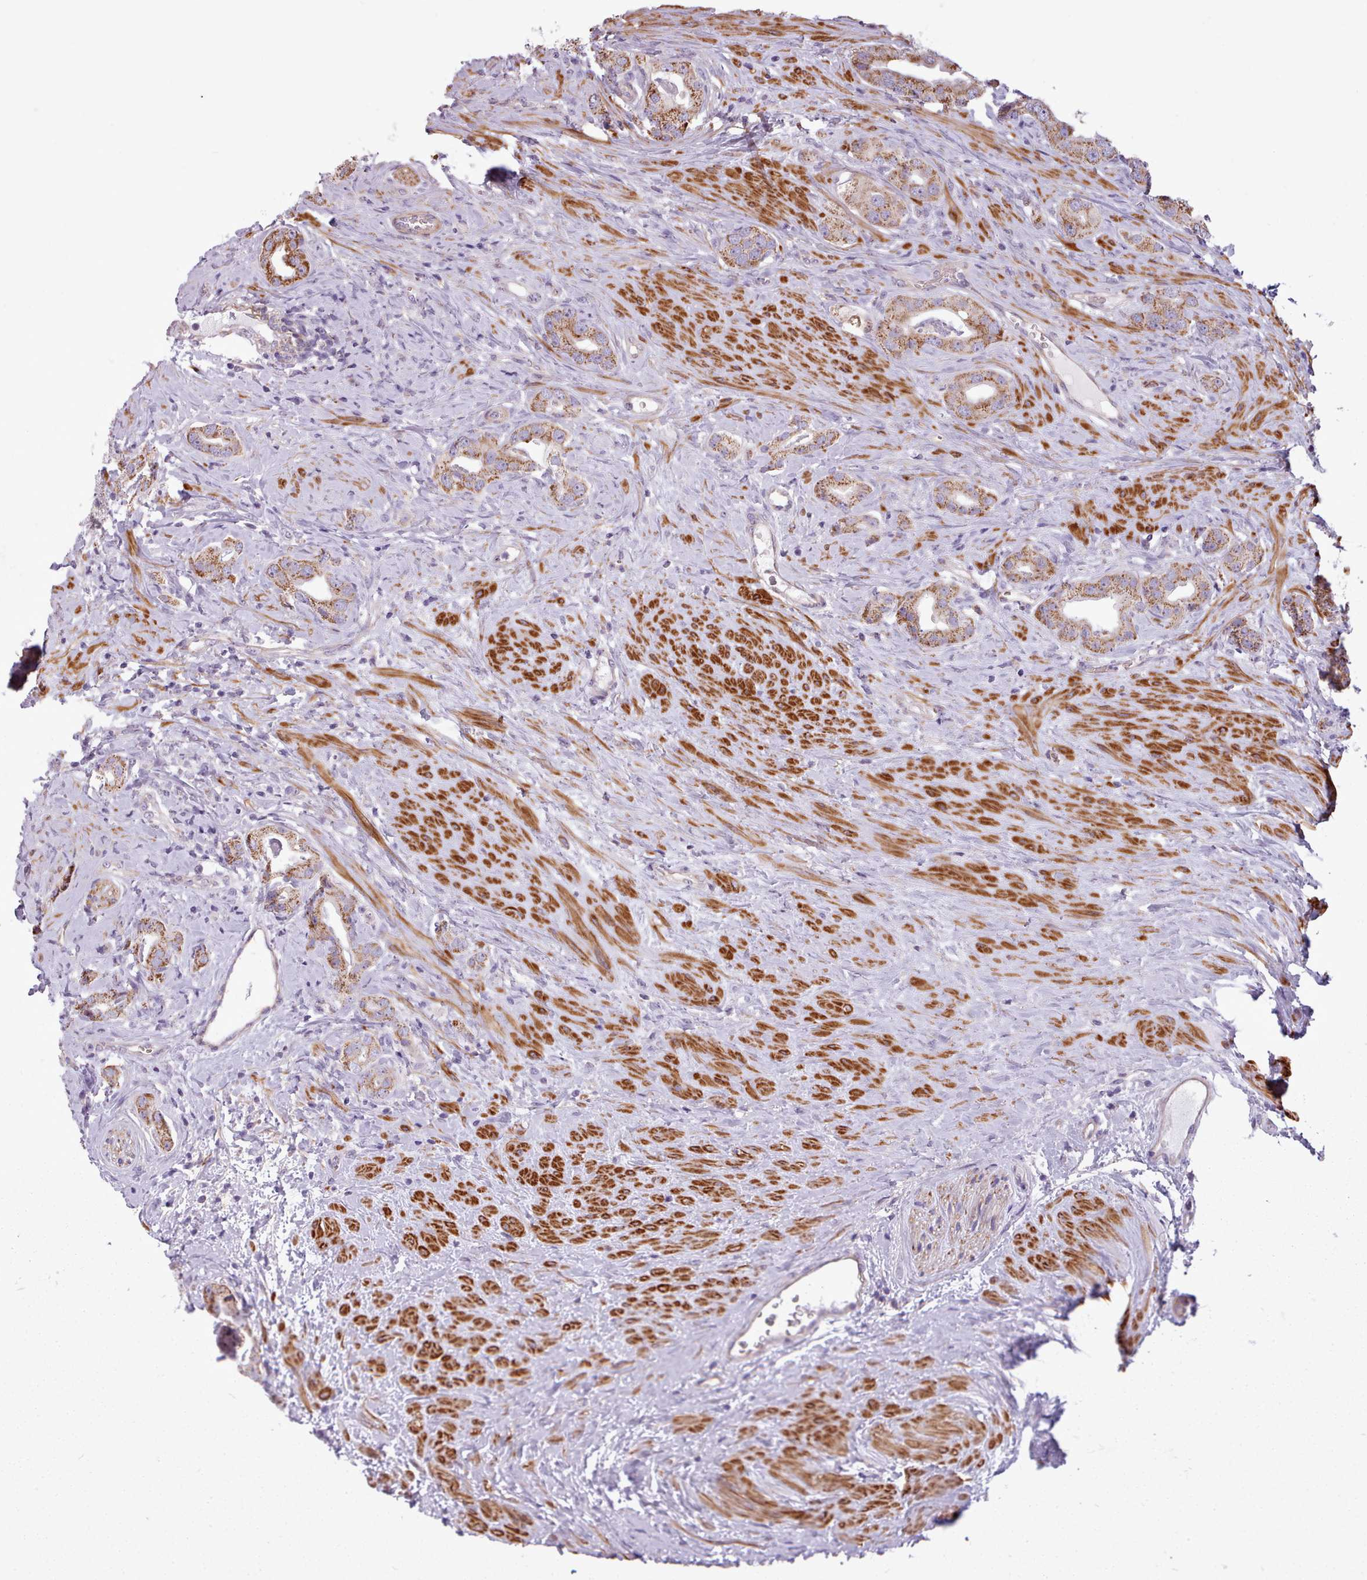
{"staining": {"intensity": "moderate", "quantity": ">75%", "location": "cytoplasmic/membranous"}, "tissue": "prostate cancer", "cell_type": "Tumor cells", "image_type": "cancer", "snomed": [{"axis": "morphology", "description": "Adenocarcinoma, High grade"}, {"axis": "topography", "description": "Prostate"}], "caption": "The photomicrograph displays staining of prostate cancer (high-grade adenocarcinoma), revealing moderate cytoplasmic/membranous protein expression (brown color) within tumor cells. Immunohistochemistry (ihc) stains the protein of interest in brown and the nuclei are stained blue.", "gene": "AVL9", "patient": {"sex": "male", "age": 63}}